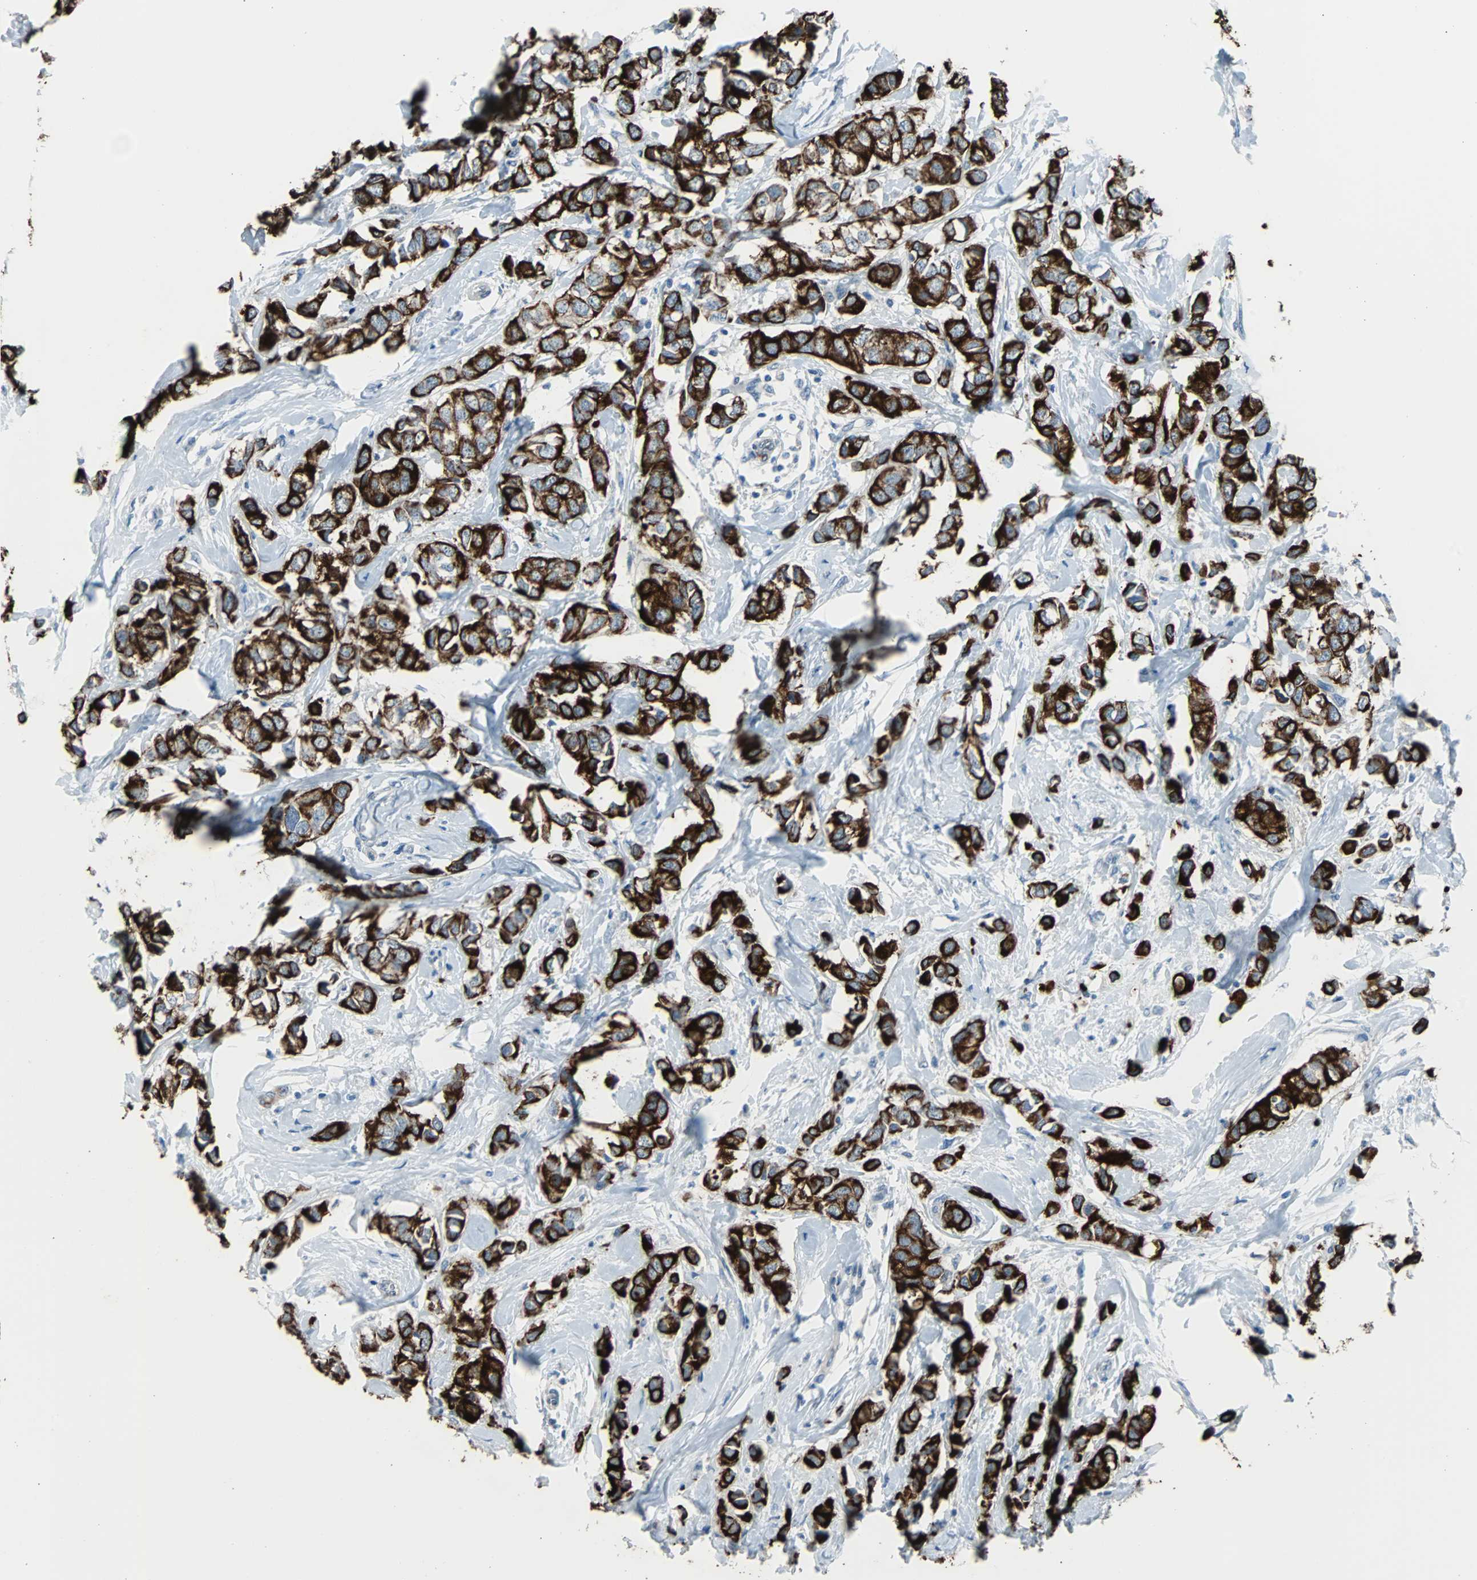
{"staining": {"intensity": "strong", "quantity": ">75%", "location": "cytoplasmic/membranous"}, "tissue": "breast cancer", "cell_type": "Tumor cells", "image_type": "cancer", "snomed": [{"axis": "morphology", "description": "Duct carcinoma"}, {"axis": "topography", "description": "Breast"}], "caption": "A brown stain labels strong cytoplasmic/membranous expression of a protein in breast cancer tumor cells.", "gene": "KRT7", "patient": {"sex": "female", "age": 50}}